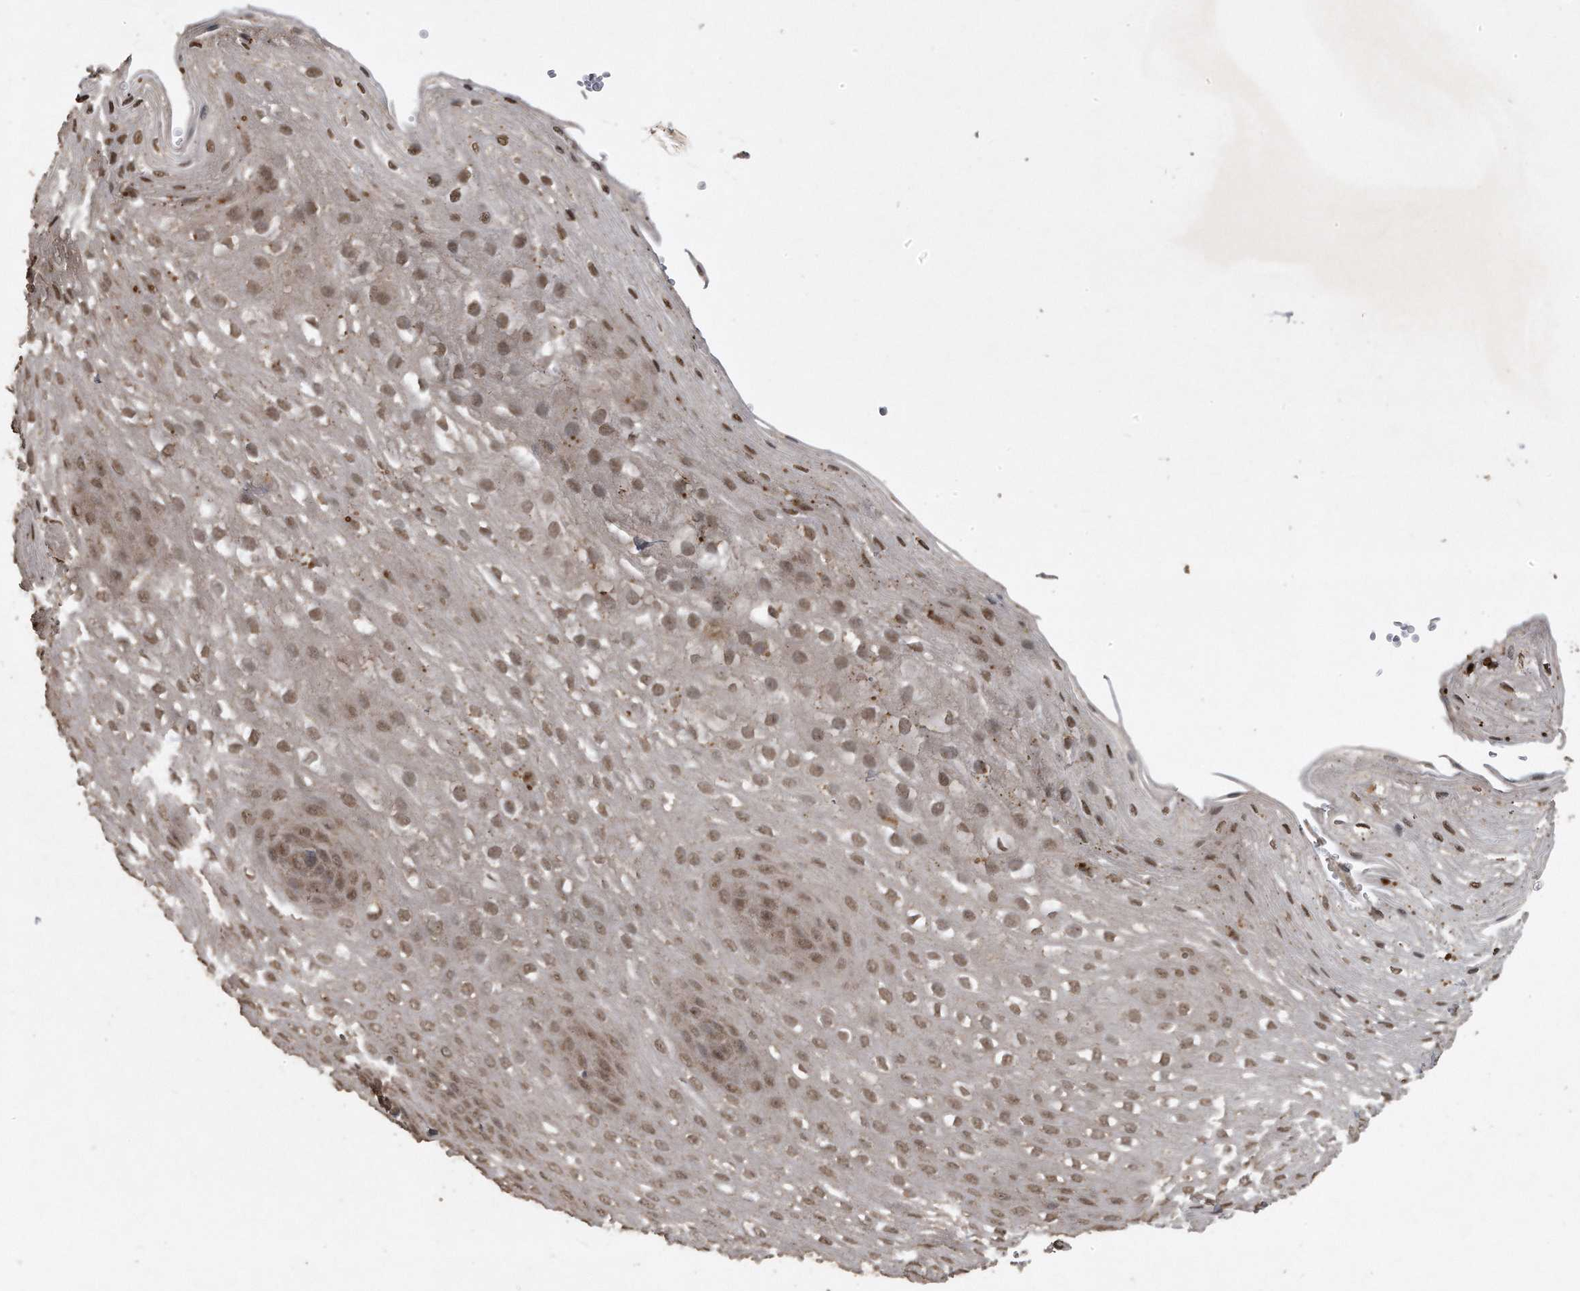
{"staining": {"intensity": "moderate", "quantity": ">75%", "location": "nuclear"}, "tissue": "esophagus", "cell_type": "Squamous epithelial cells", "image_type": "normal", "snomed": [{"axis": "morphology", "description": "Normal tissue, NOS"}, {"axis": "topography", "description": "Esophagus"}], "caption": "DAB immunohistochemical staining of normal human esophagus demonstrates moderate nuclear protein positivity in approximately >75% of squamous epithelial cells.", "gene": "CRYZL1", "patient": {"sex": "female", "age": 66}}